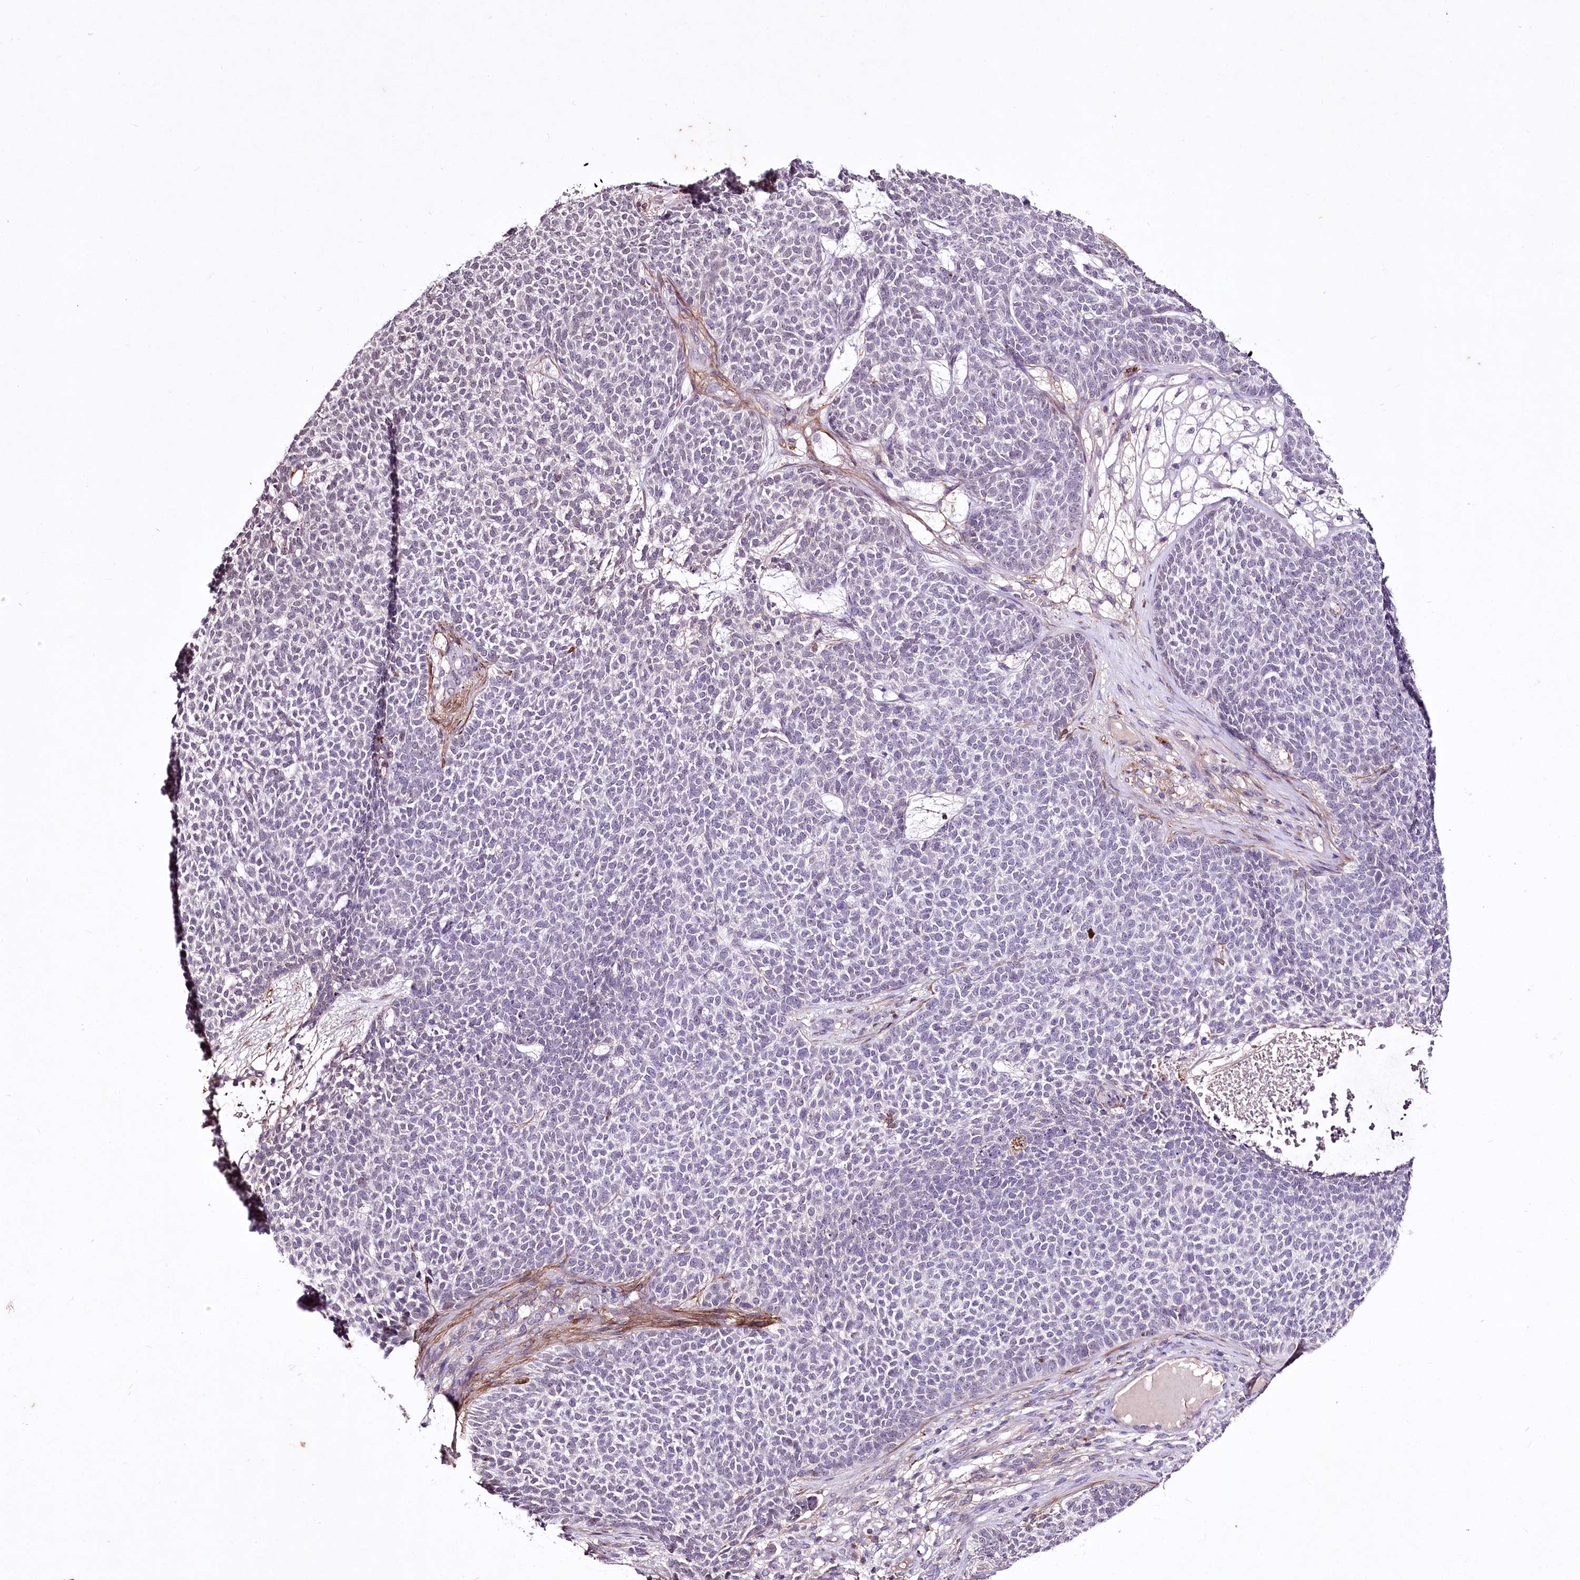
{"staining": {"intensity": "negative", "quantity": "none", "location": "none"}, "tissue": "skin cancer", "cell_type": "Tumor cells", "image_type": "cancer", "snomed": [{"axis": "morphology", "description": "Basal cell carcinoma"}, {"axis": "topography", "description": "Skin"}], "caption": "High power microscopy image of an immunohistochemistry image of skin cancer (basal cell carcinoma), revealing no significant expression in tumor cells.", "gene": "ENPP1", "patient": {"sex": "female", "age": 84}}